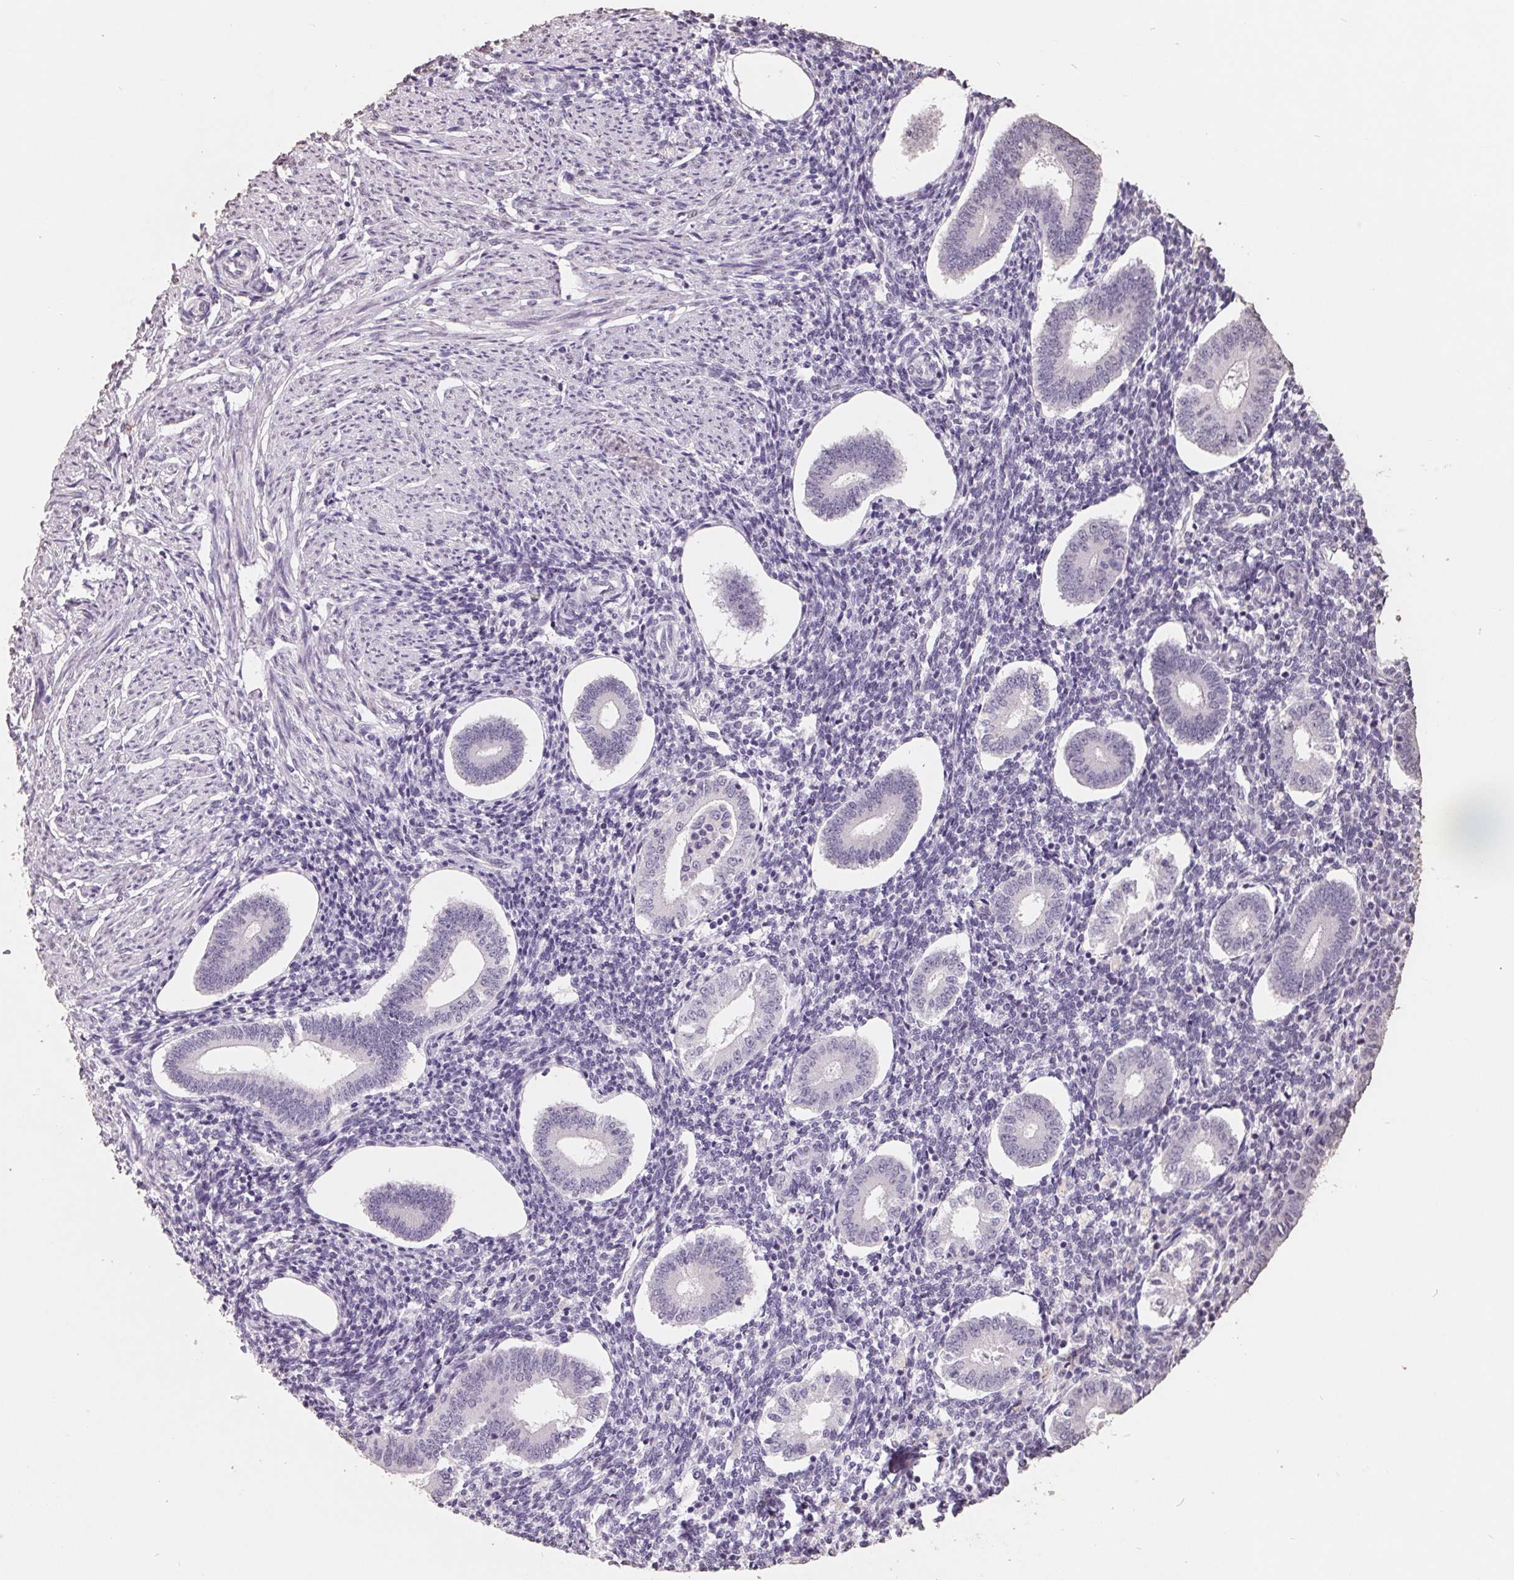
{"staining": {"intensity": "negative", "quantity": "none", "location": "none"}, "tissue": "endometrium", "cell_type": "Cells in endometrial stroma", "image_type": "normal", "snomed": [{"axis": "morphology", "description": "Normal tissue, NOS"}, {"axis": "topography", "description": "Endometrium"}], "caption": "High power microscopy histopathology image of an immunohistochemistry histopathology image of benign endometrium, revealing no significant staining in cells in endometrial stroma. (DAB (3,3'-diaminobenzidine) immunohistochemistry (IHC) with hematoxylin counter stain).", "gene": "FTCD", "patient": {"sex": "female", "age": 40}}